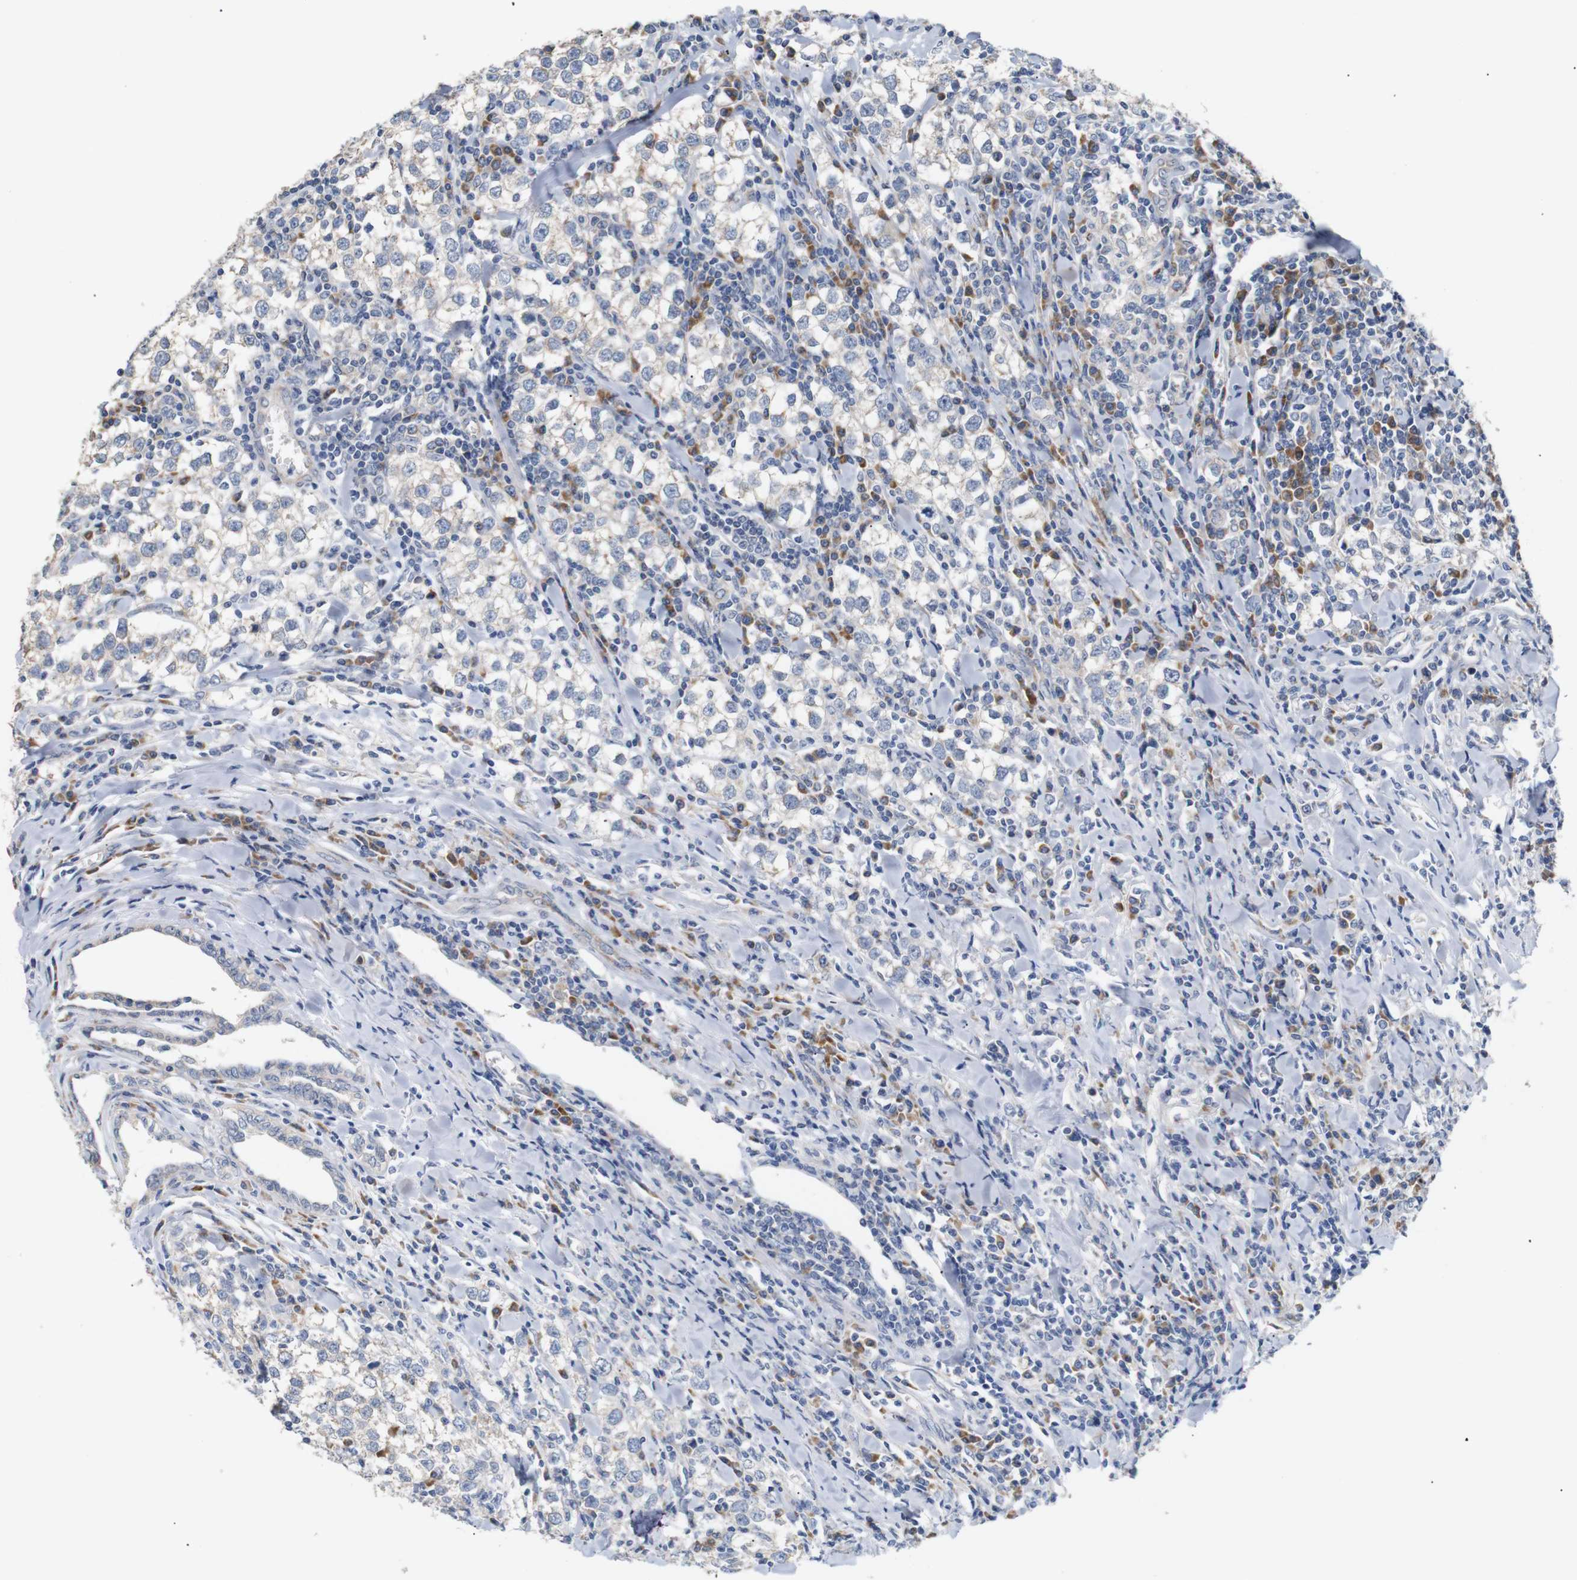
{"staining": {"intensity": "negative", "quantity": "none", "location": "none"}, "tissue": "testis cancer", "cell_type": "Tumor cells", "image_type": "cancer", "snomed": [{"axis": "morphology", "description": "Seminoma, NOS"}, {"axis": "morphology", "description": "Carcinoma, Embryonal, NOS"}, {"axis": "topography", "description": "Testis"}], "caption": "DAB immunohistochemical staining of human testis cancer reveals no significant staining in tumor cells. Brightfield microscopy of immunohistochemistry (IHC) stained with DAB (3,3'-diaminobenzidine) (brown) and hematoxylin (blue), captured at high magnification.", "gene": "TRIM5", "patient": {"sex": "male", "age": 36}}